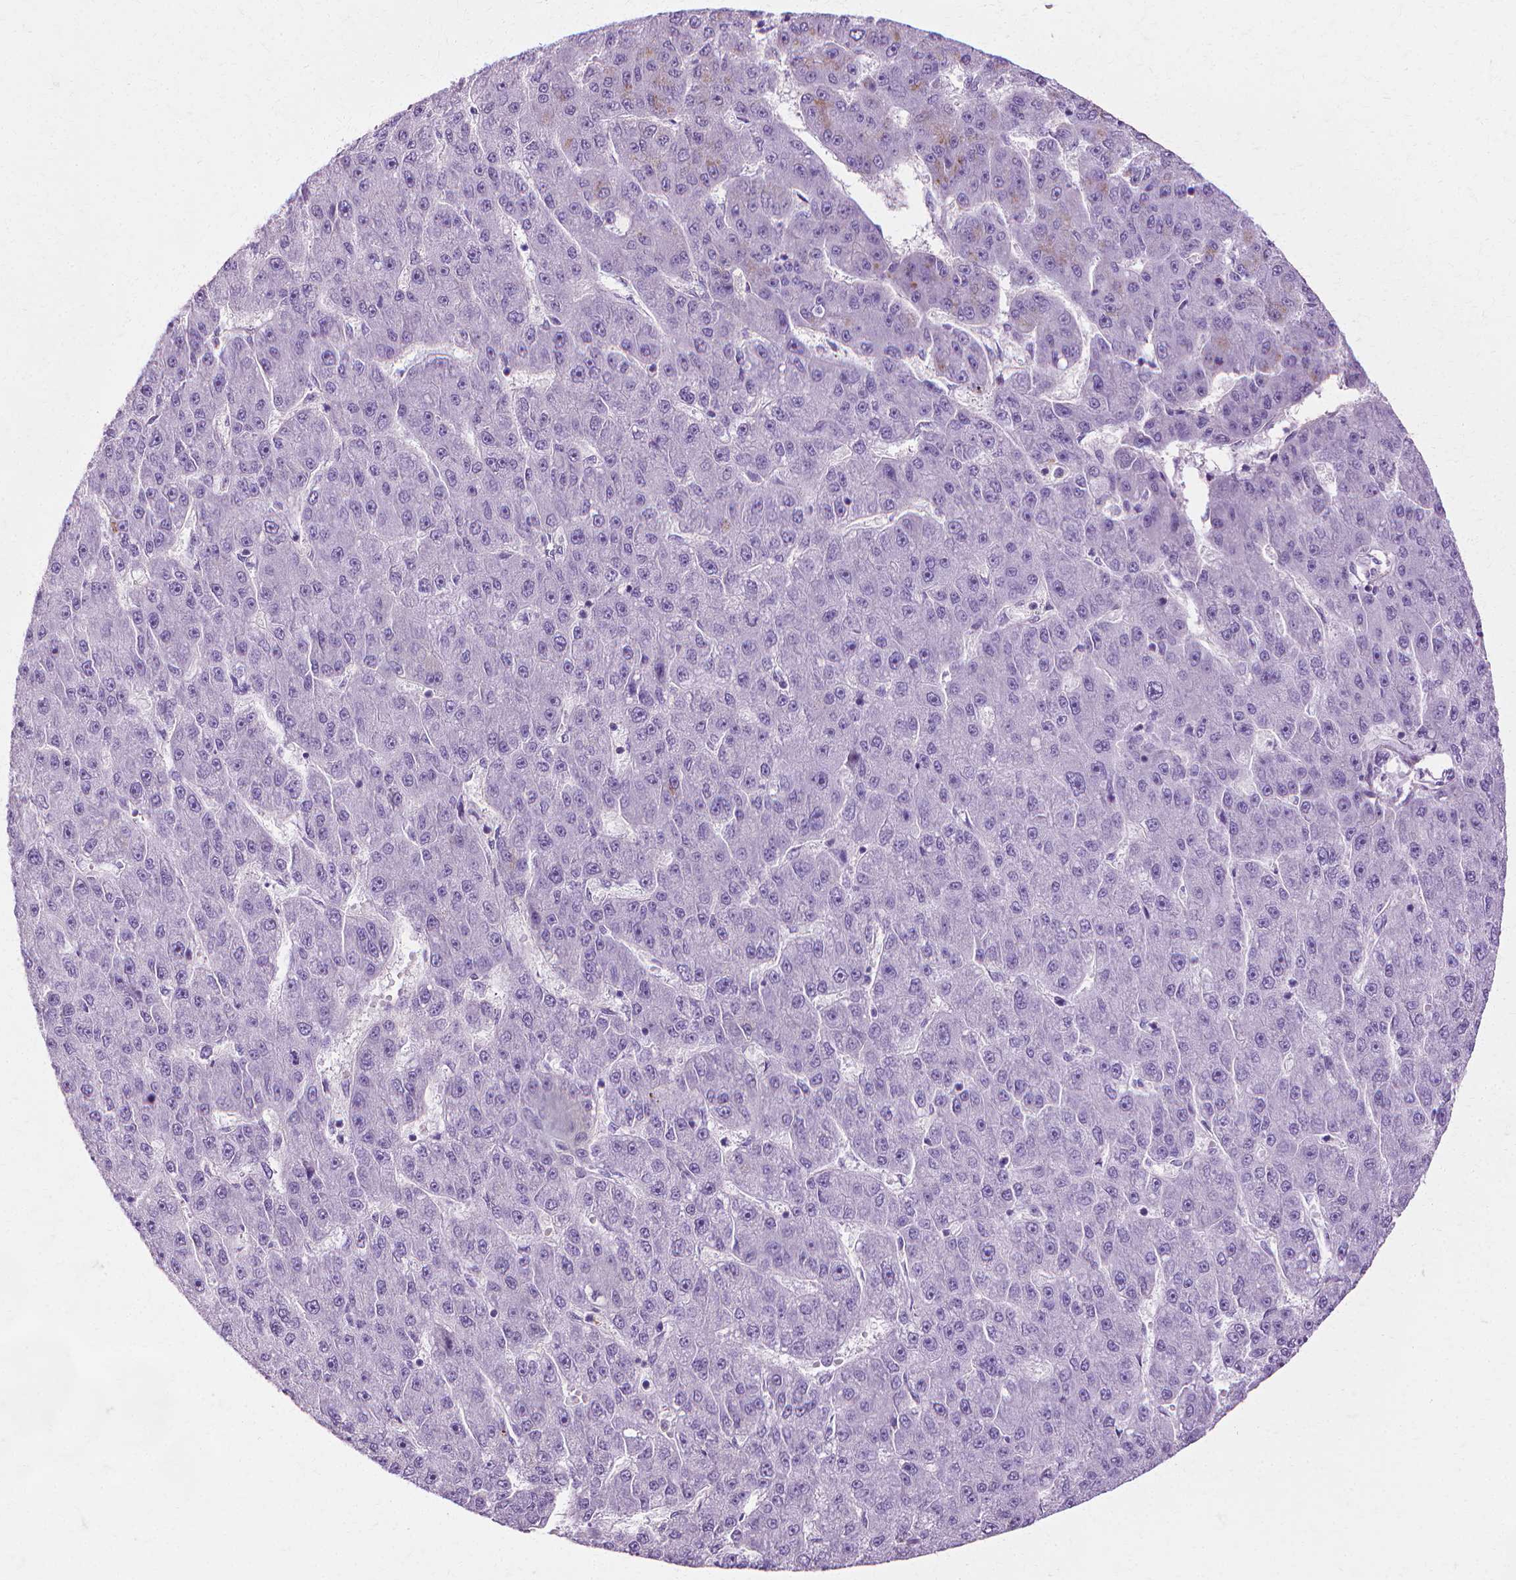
{"staining": {"intensity": "negative", "quantity": "none", "location": "none"}, "tissue": "liver cancer", "cell_type": "Tumor cells", "image_type": "cancer", "snomed": [{"axis": "morphology", "description": "Carcinoma, Hepatocellular, NOS"}, {"axis": "topography", "description": "Liver"}], "caption": "Immunohistochemistry (IHC) of human hepatocellular carcinoma (liver) displays no staining in tumor cells.", "gene": "CFAP157", "patient": {"sex": "male", "age": 67}}